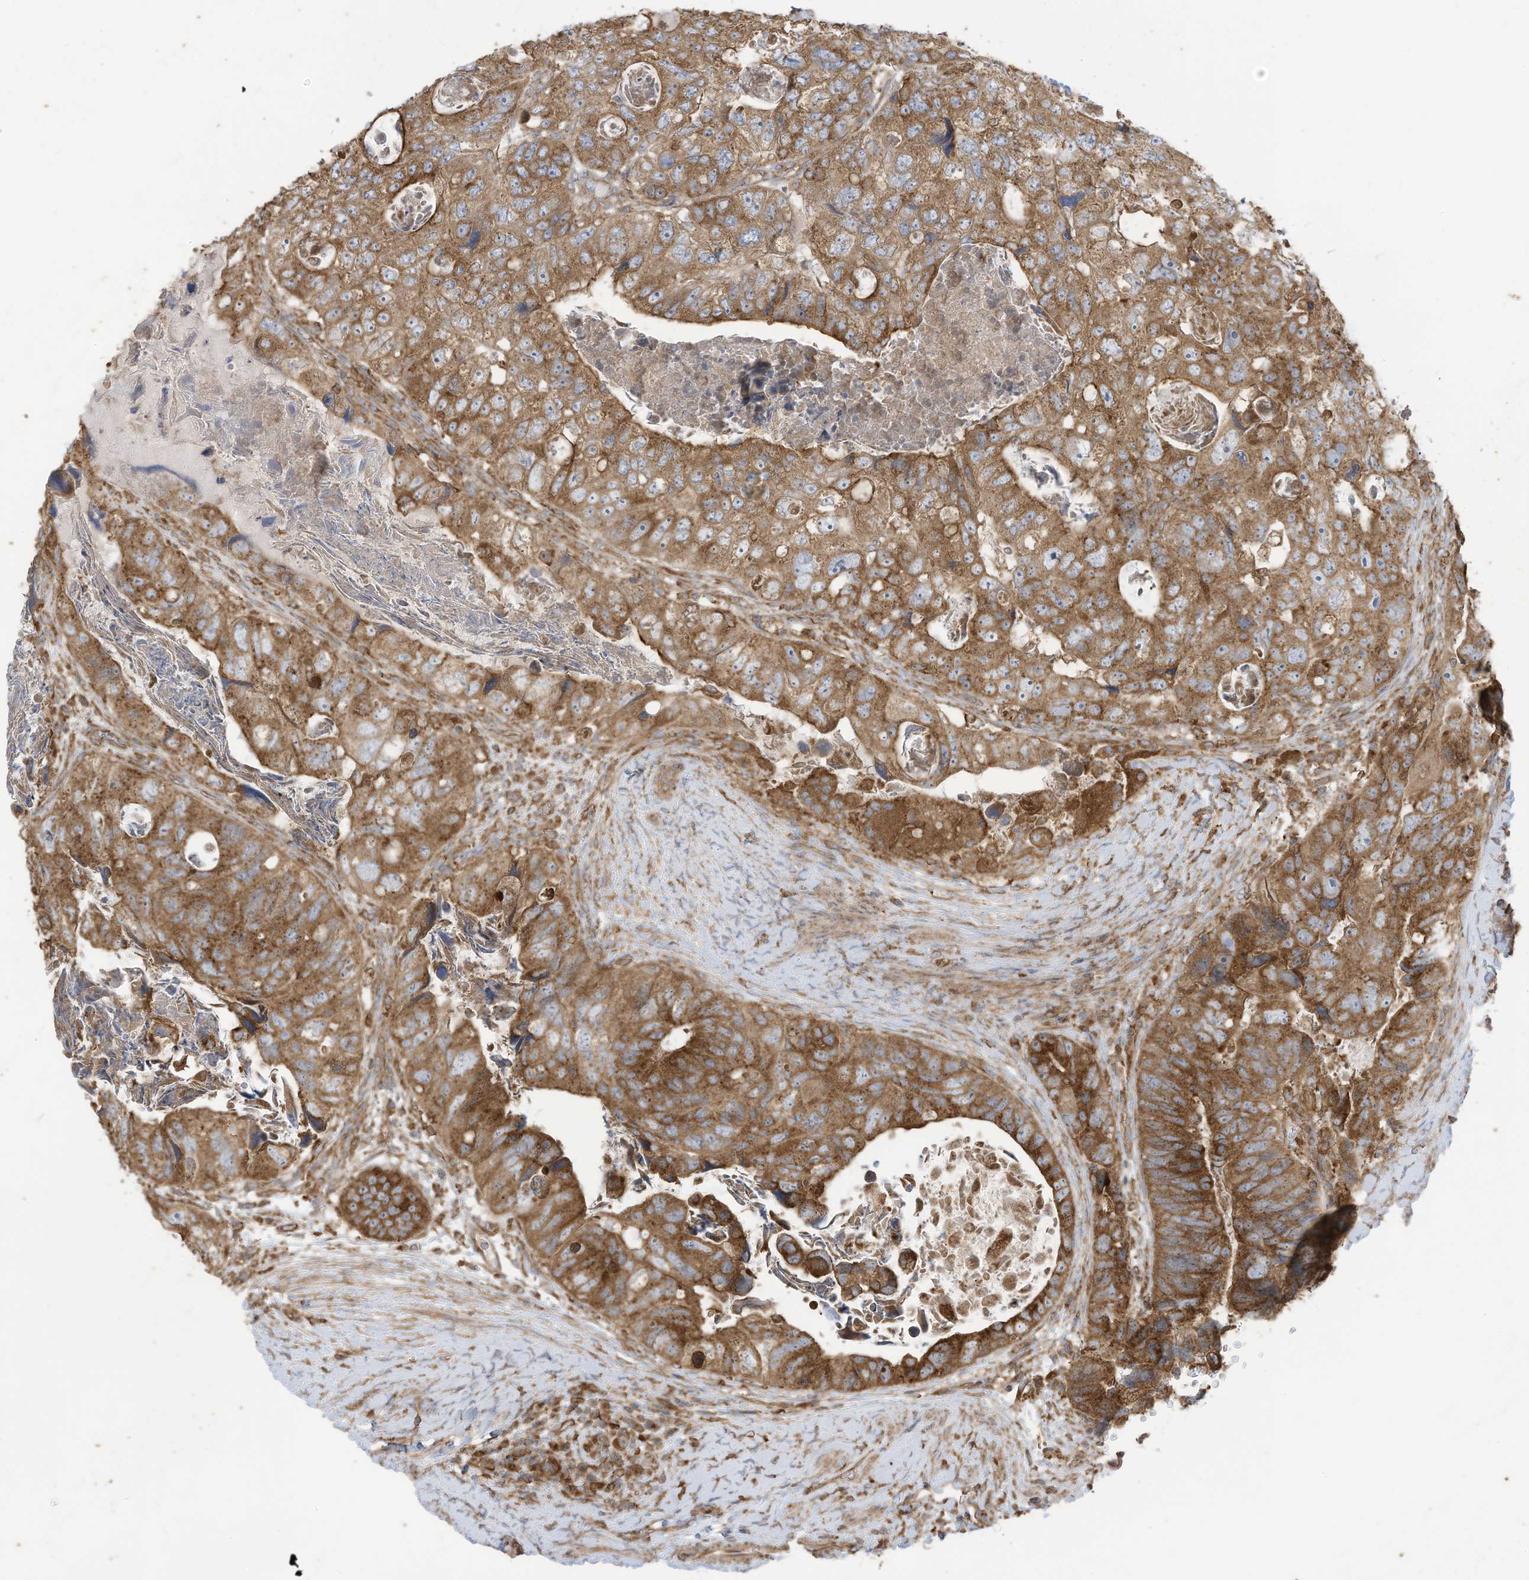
{"staining": {"intensity": "moderate", "quantity": ">75%", "location": "cytoplasmic/membranous"}, "tissue": "colorectal cancer", "cell_type": "Tumor cells", "image_type": "cancer", "snomed": [{"axis": "morphology", "description": "Adenocarcinoma, NOS"}, {"axis": "topography", "description": "Rectum"}], "caption": "Colorectal adenocarcinoma tissue displays moderate cytoplasmic/membranous positivity in about >75% of tumor cells, visualized by immunohistochemistry. The staining was performed using DAB, with brown indicating positive protein expression. Nuclei are stained blue with hematoxylin.", "gene": "CGAS", "patient": {"sex": "male", "age": 59}}